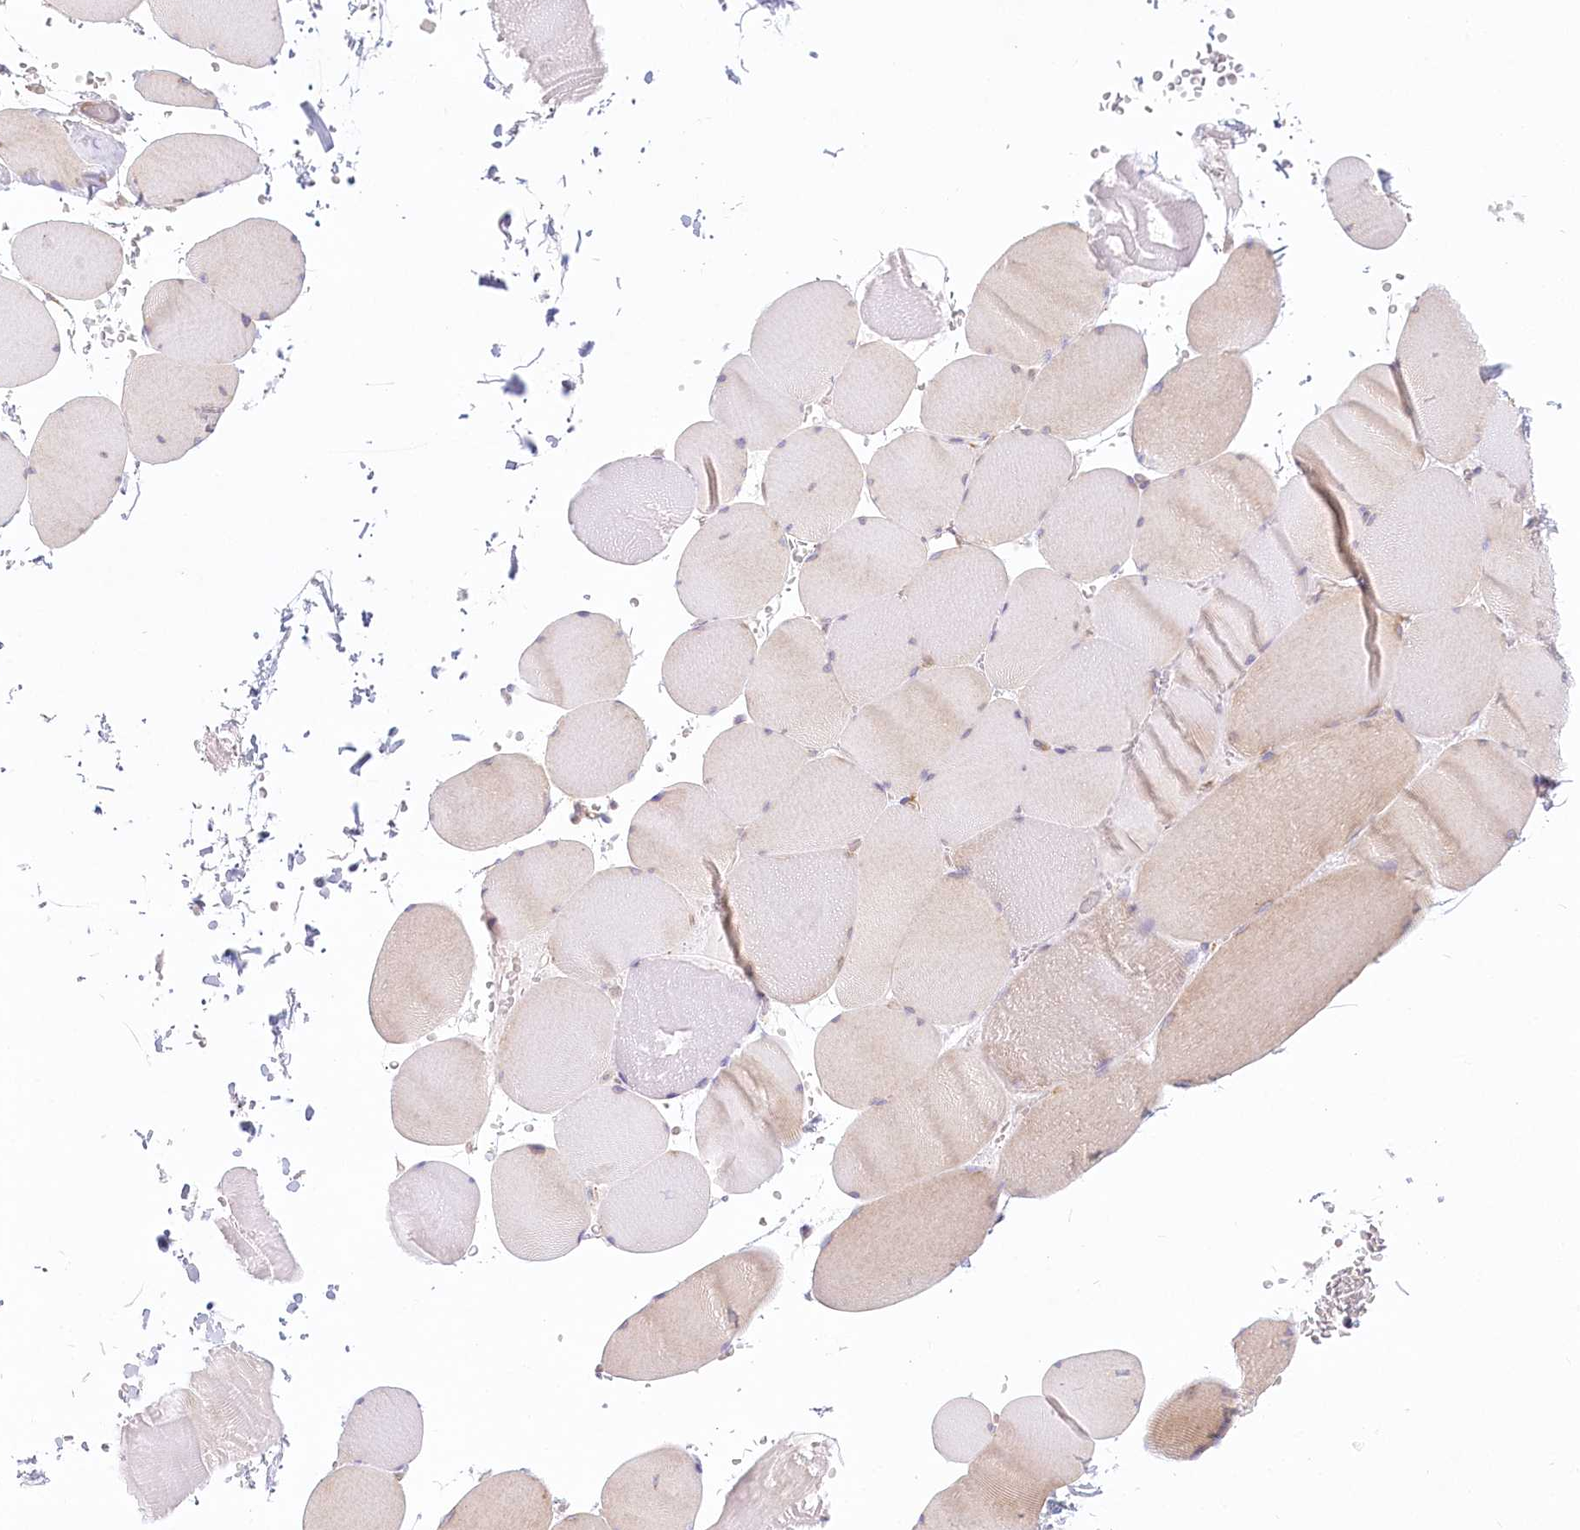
{"staining": {"intensity": "negative", "quantity": "none", "location": "none"}, "tissue": "skeletal muscle", "cell_type": "Myocytes", "image_type": "normal", "snomed": [{"axis": "morphology", "description": "Normal tissue, NOS"}, {"axis": "topography", "description": "Skeletal muscle"}, {"axis": "topography", "description": "Head-Neck"}], "caption": "This is an immunohistochemistry (IHC) histopathology image of normal human skeletal muscle. There is no staining in myocytes.", "gene": "UMPS", "patient": {"sex": "male", "age": 66}}